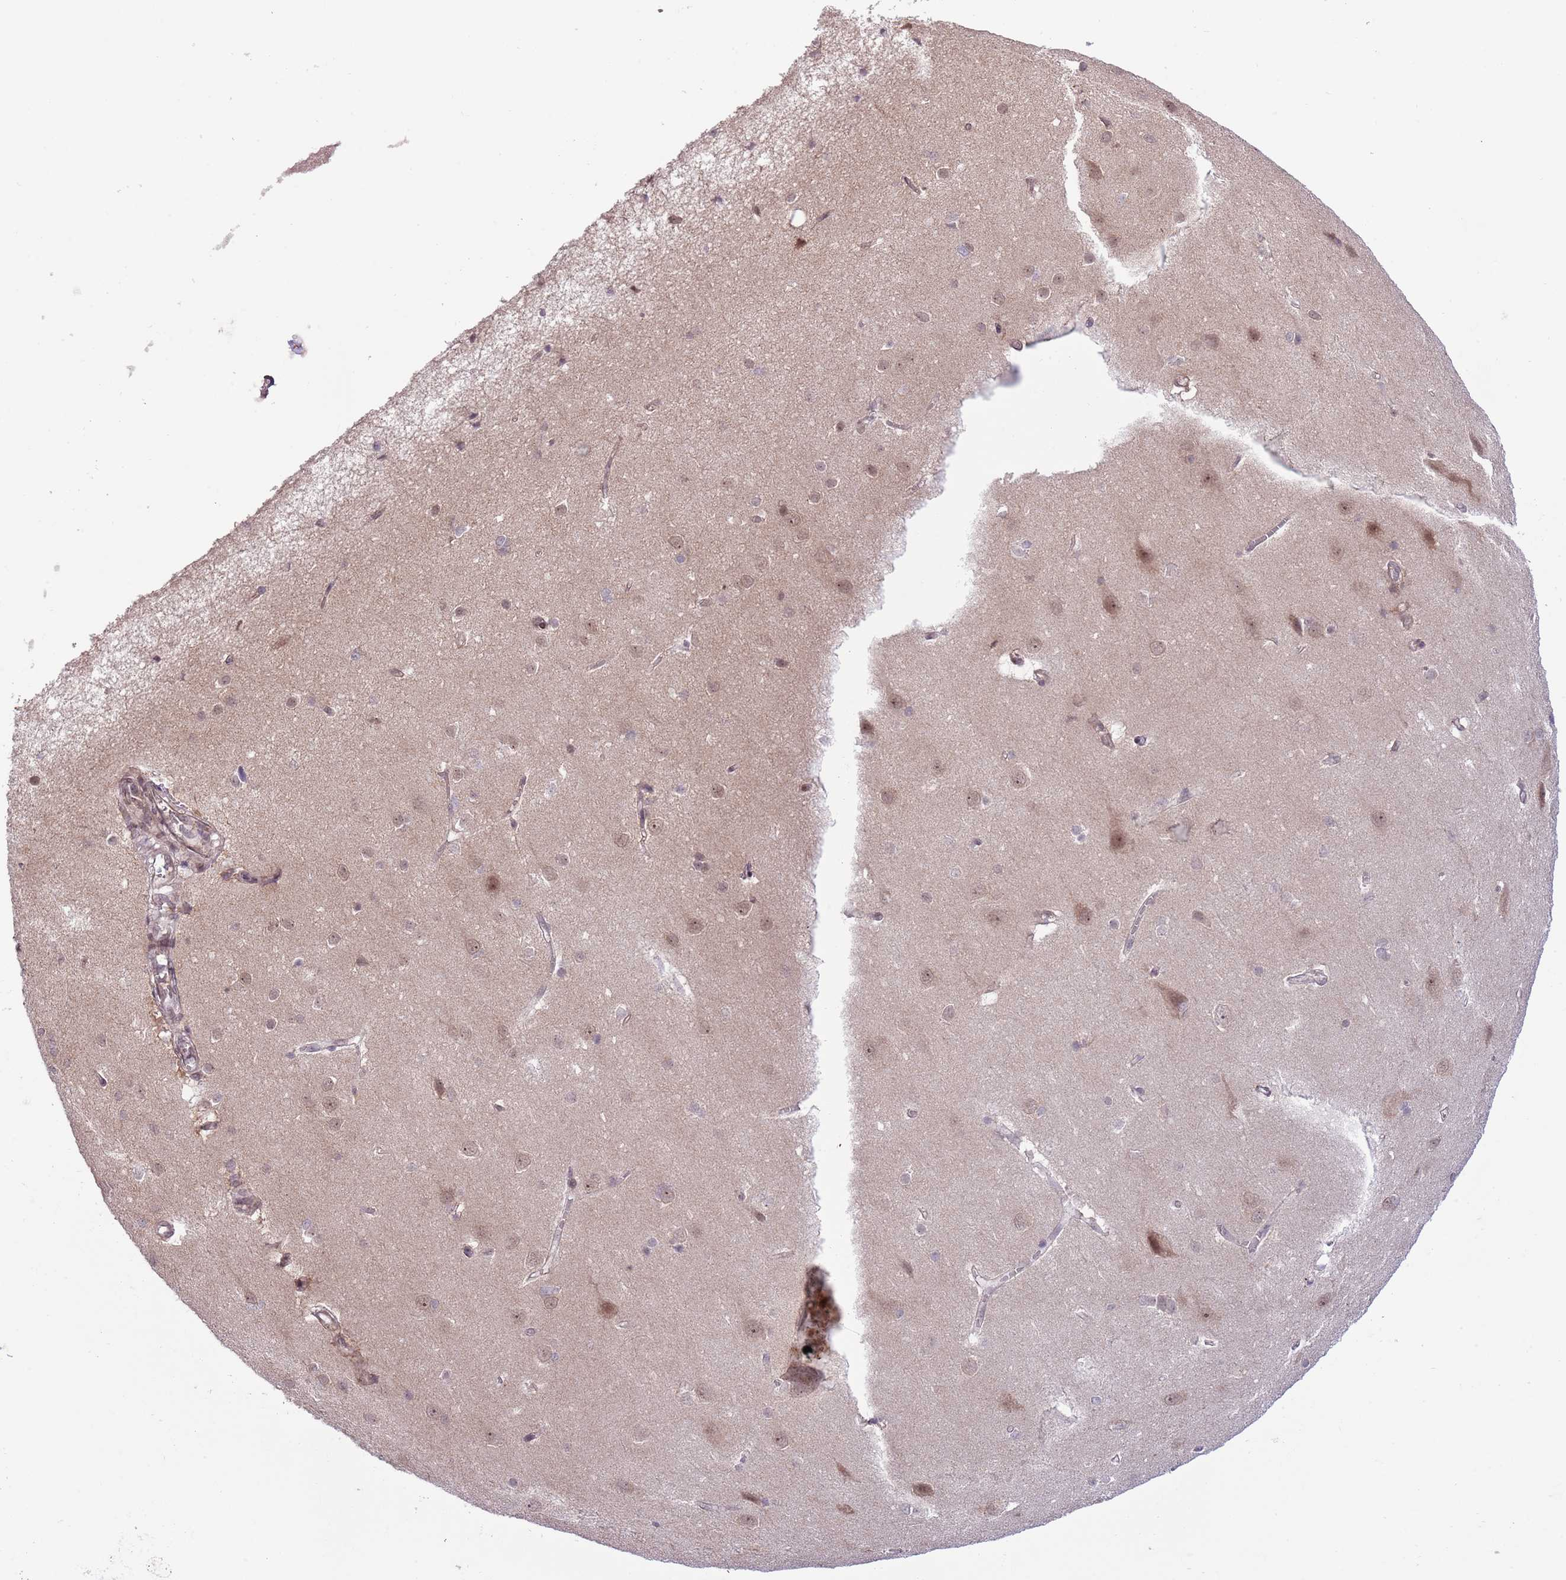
{"staining": {"intensity": "negative", "quantity": "none", "location": "none"}, "tissue": "cerebral cortex", "cell_type": "Endothelial cells", "image_type": "normal", "snomed": [{"axis": "morphology", "description": "Normal tissue, NOS"}, {"axis": "topography", "description": "Cerebral cortex"}], "caption": "Histopathology image shows no protein staining in endothelial cells of unremarkable cerebral cortex. (DAB (3,3'-diaminobenzidine) IHC, high magnification).", "gene": "CHD1", "patient": {"sex": "male", "age": 37}}